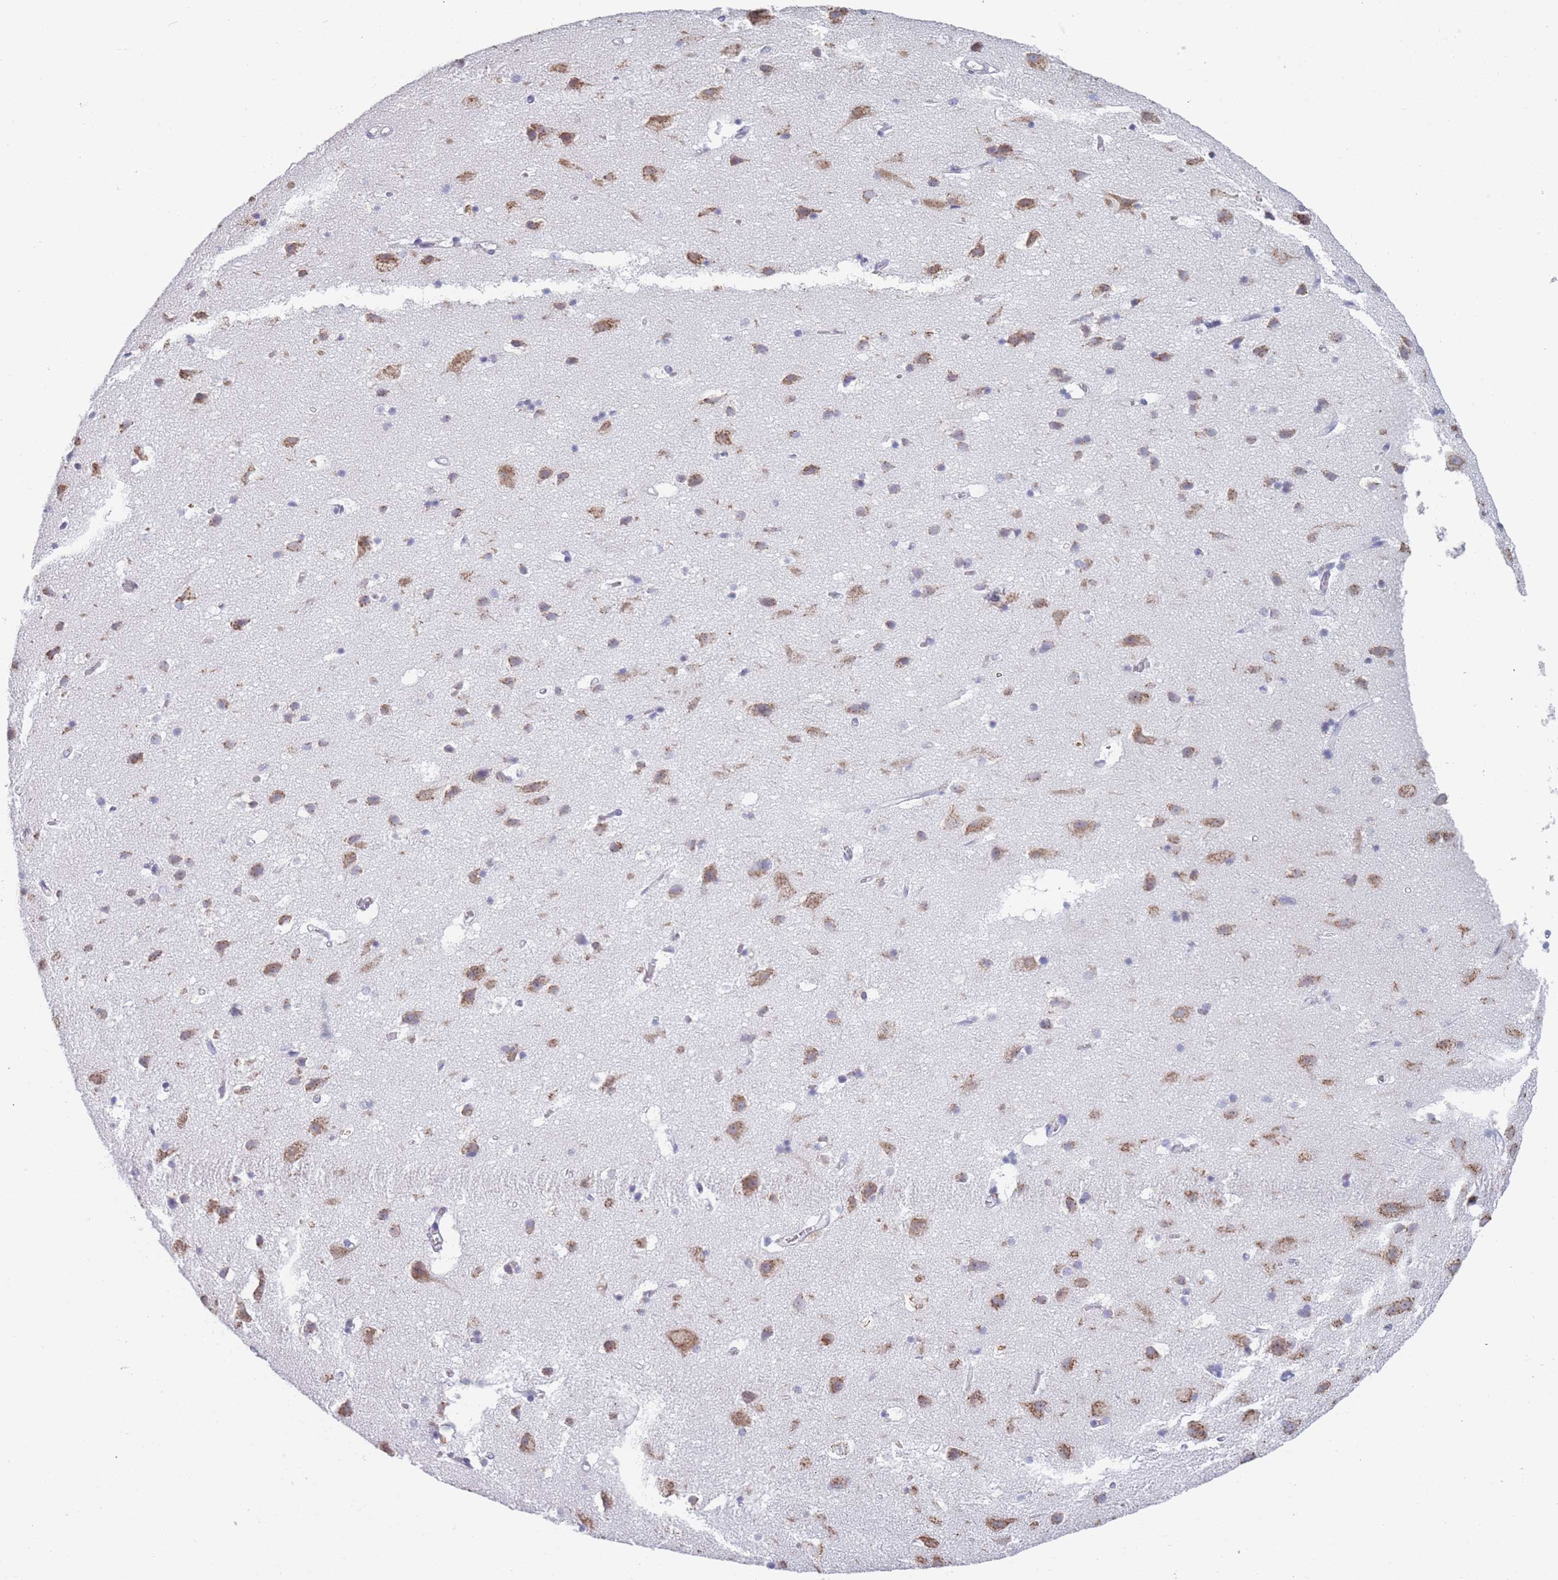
{"staining": {"intensity": "negative", "quantity": "none", "location": "none"}, "tissue": "cerebral cortex", "cell_type": "Endothelial cells", "image_type": "normal", "snomed": [{"axis": "morphology", "description": "Normal tissue, NOS"}, {"axis": "topography", "description": "Cerebral cortex"}], "caption": "There is no significant expression in endothelial cells of cerebral cortex. (DAB immunohistochemistry (IHC), high magnification).", "gene": "TMED10", "patient": {"sex": "male", "age": 54}}